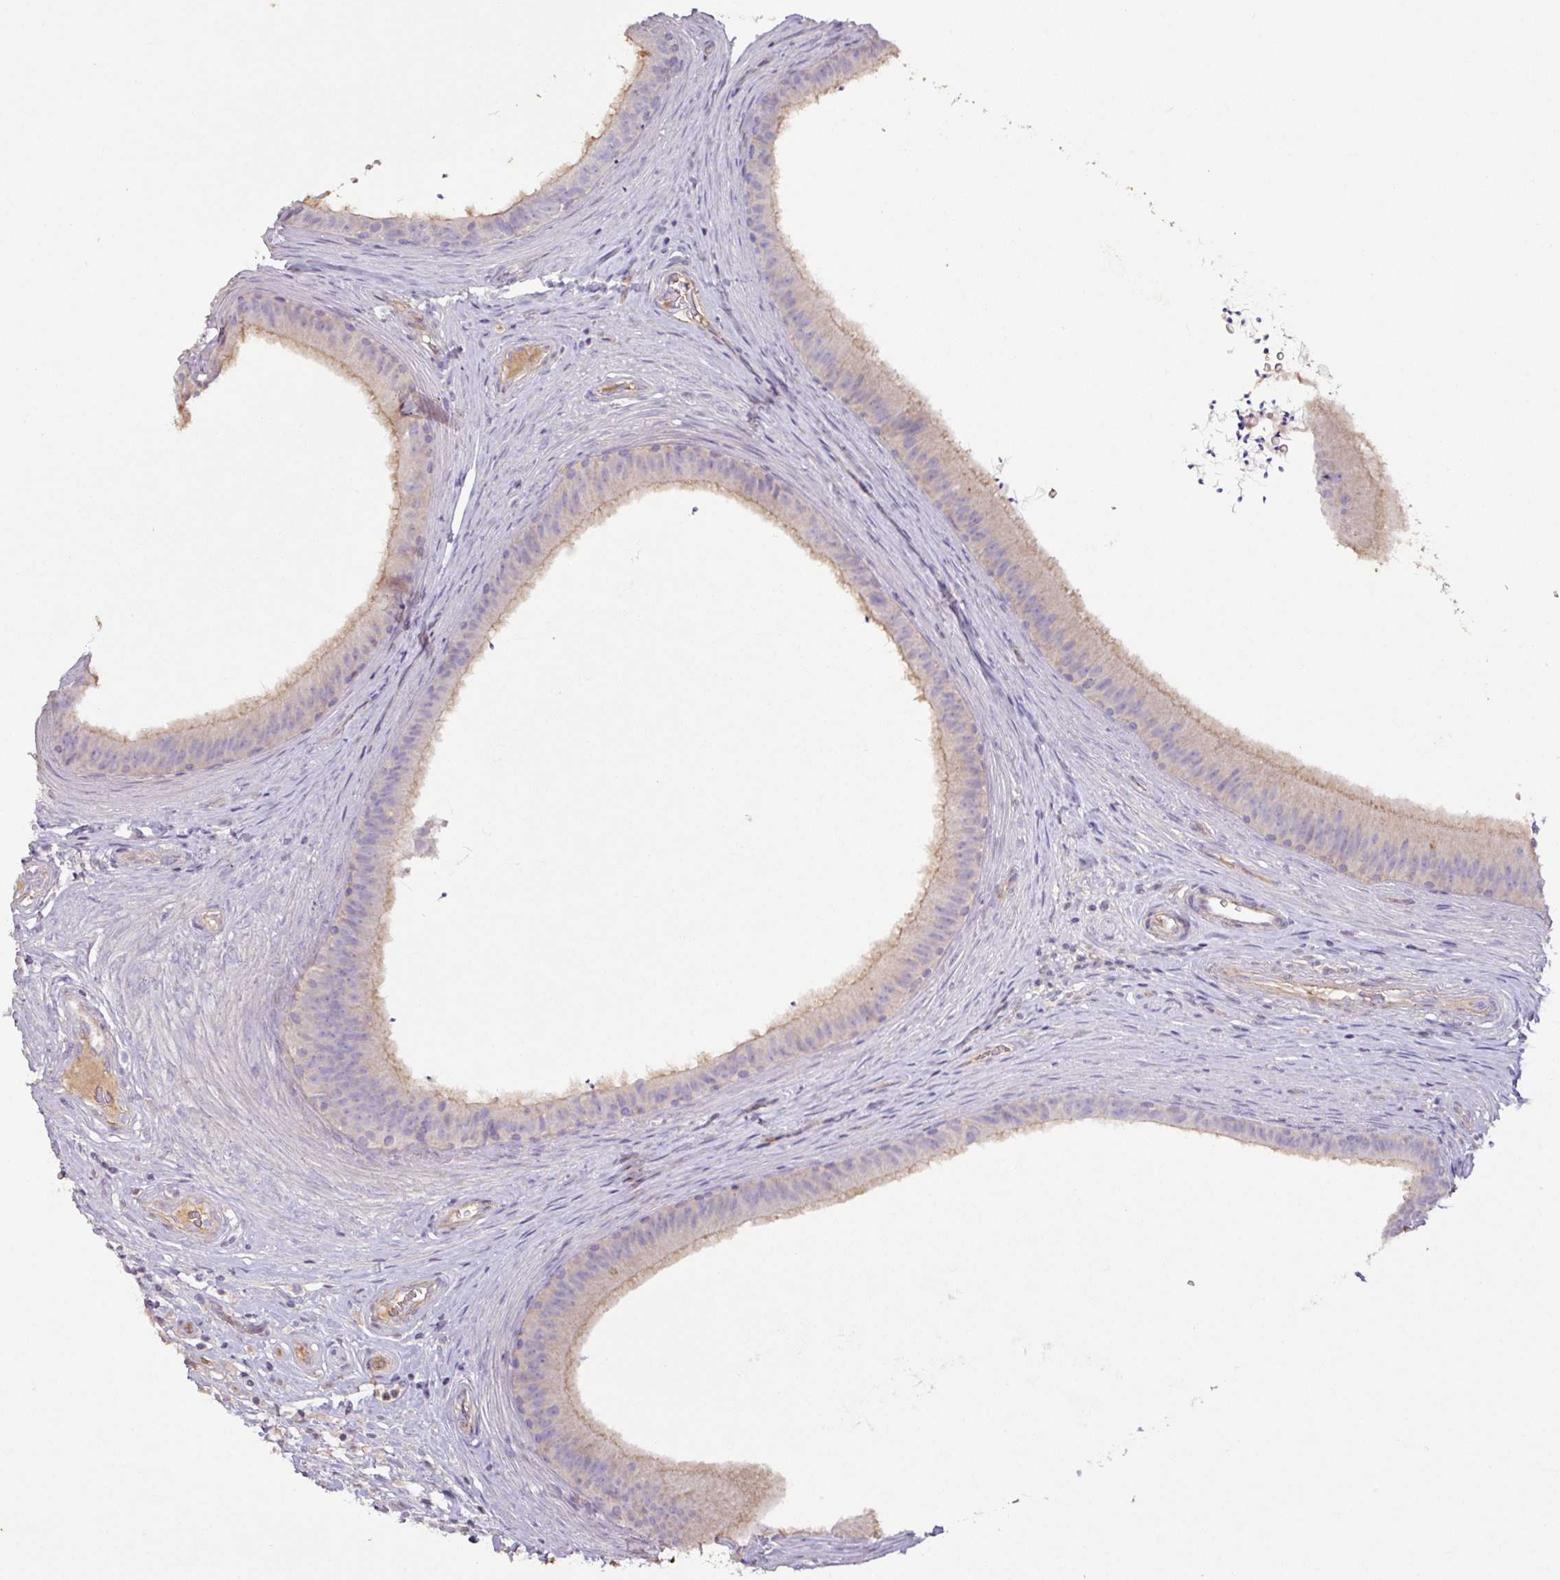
{"staining": {"intensity": "weak", "quantity": "25%-75%", "location": "cytoplasmic/membranous"}, "tissue": "epididymis", "cell_type": "Glandular cells", "image_type": "normal", "snomed": [{"axis": "morphology", "description": "Normal tissue, NOS"}, {"axis": "topography", "description": "Testis"}, {"axis": "topography", "description": "Epididymis"}], "caption": "Brown immunohistochemical staining in unremarkable human epididymis exhibits weak cytoplasmic/membranous positivity in approximately 25%-75% of glandular cells.", "gene": "AGR3", "patient": {"sex": "male", "age": 41}}